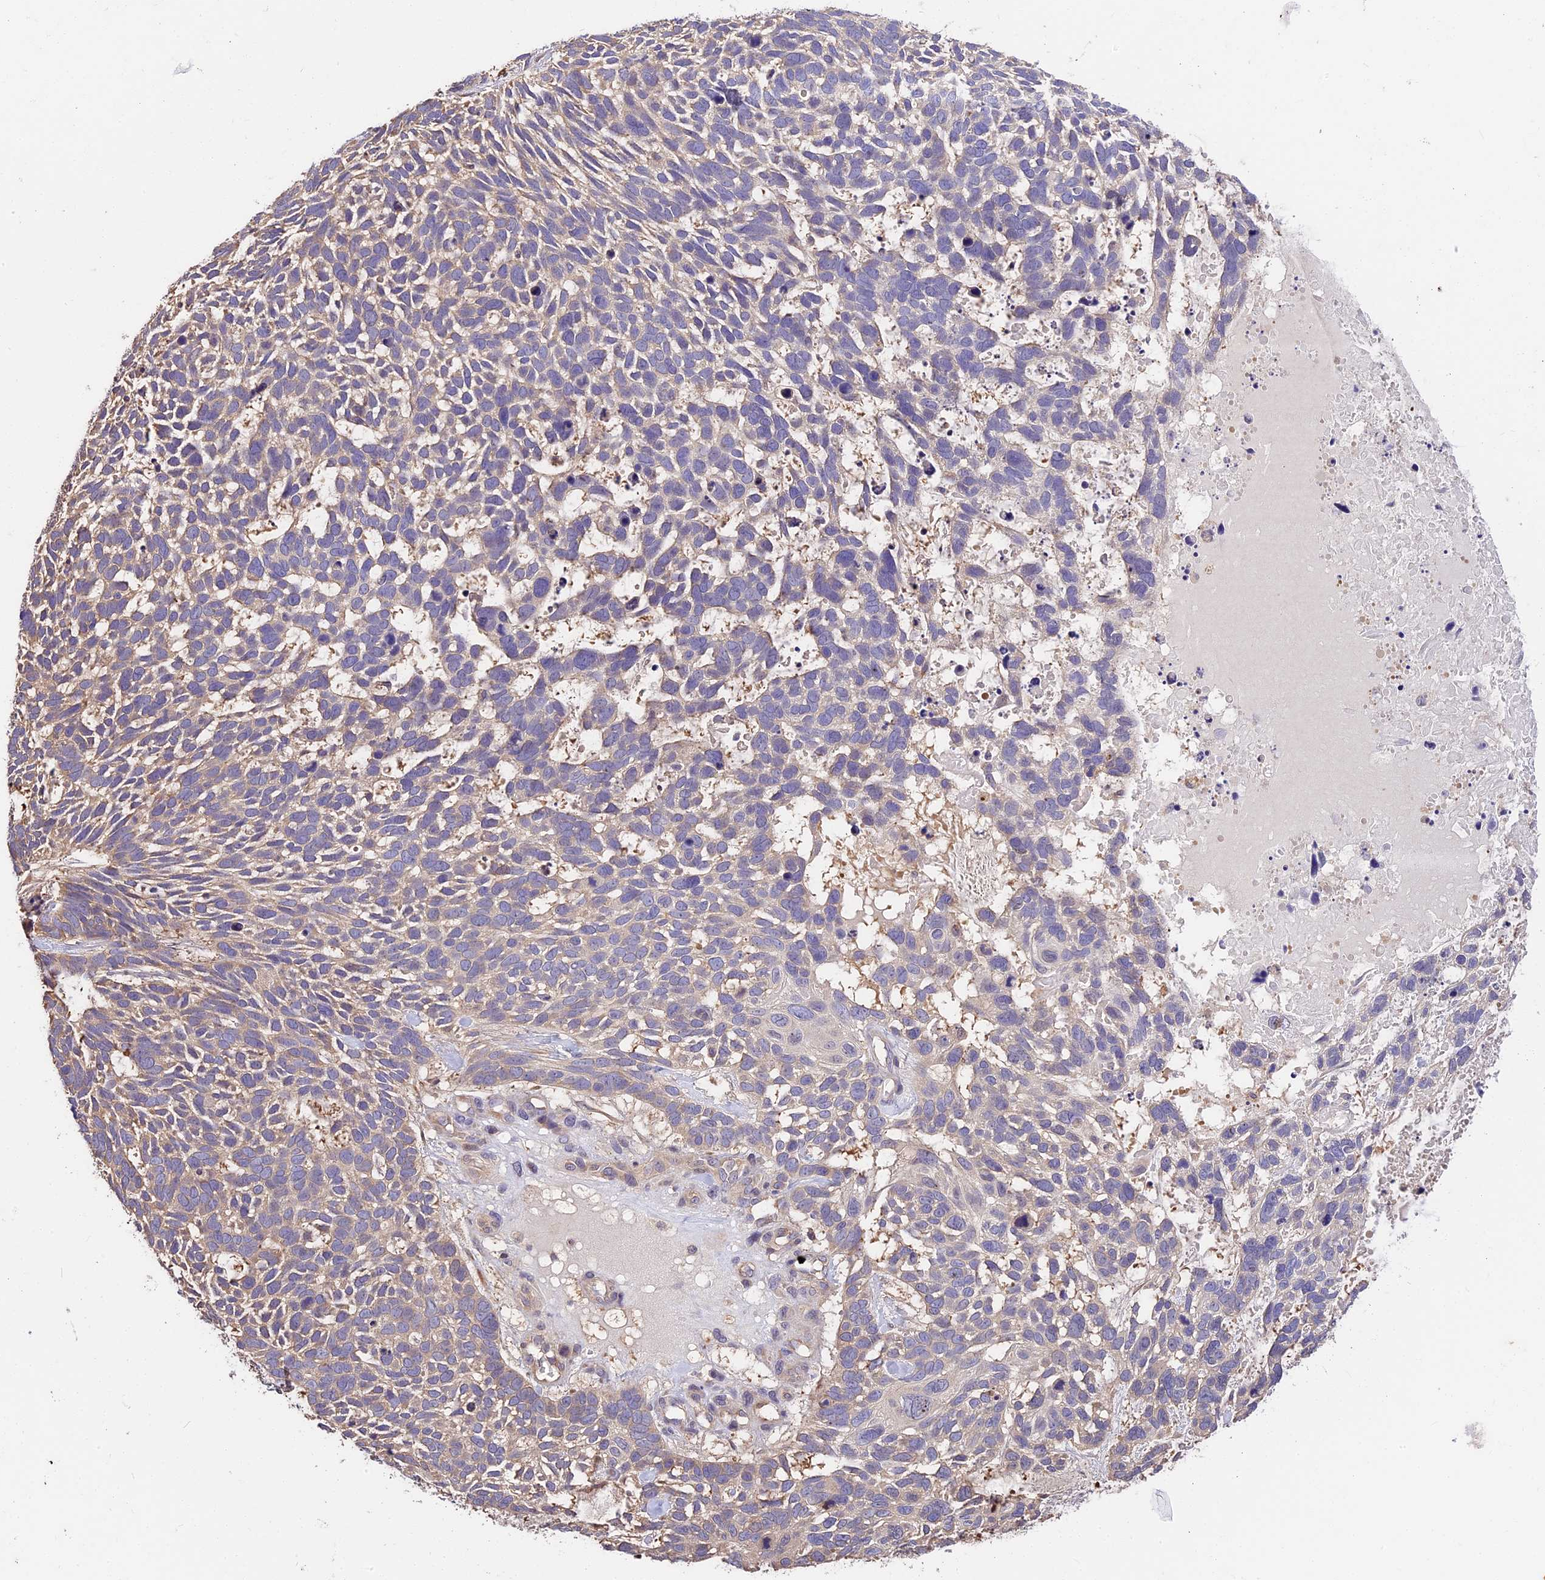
{"staining": {"intensity": "negative", "quantity": "none", "location": "none"}, "tissue": "skin cancer", "cell_type": "Tumor cells", "image_type": "cancer", "snomed": [{"axis": "morphology", "description": "Basal cell carcinoma"}, {"axis": "topography", "description": "Skin"}], "caption": "Immunohistochemistry of skin basal cell carcinoma exhibits no staining in tumor cells.", "gene": "BSCL2", "patient": {"sex": "male", "age": 88}}